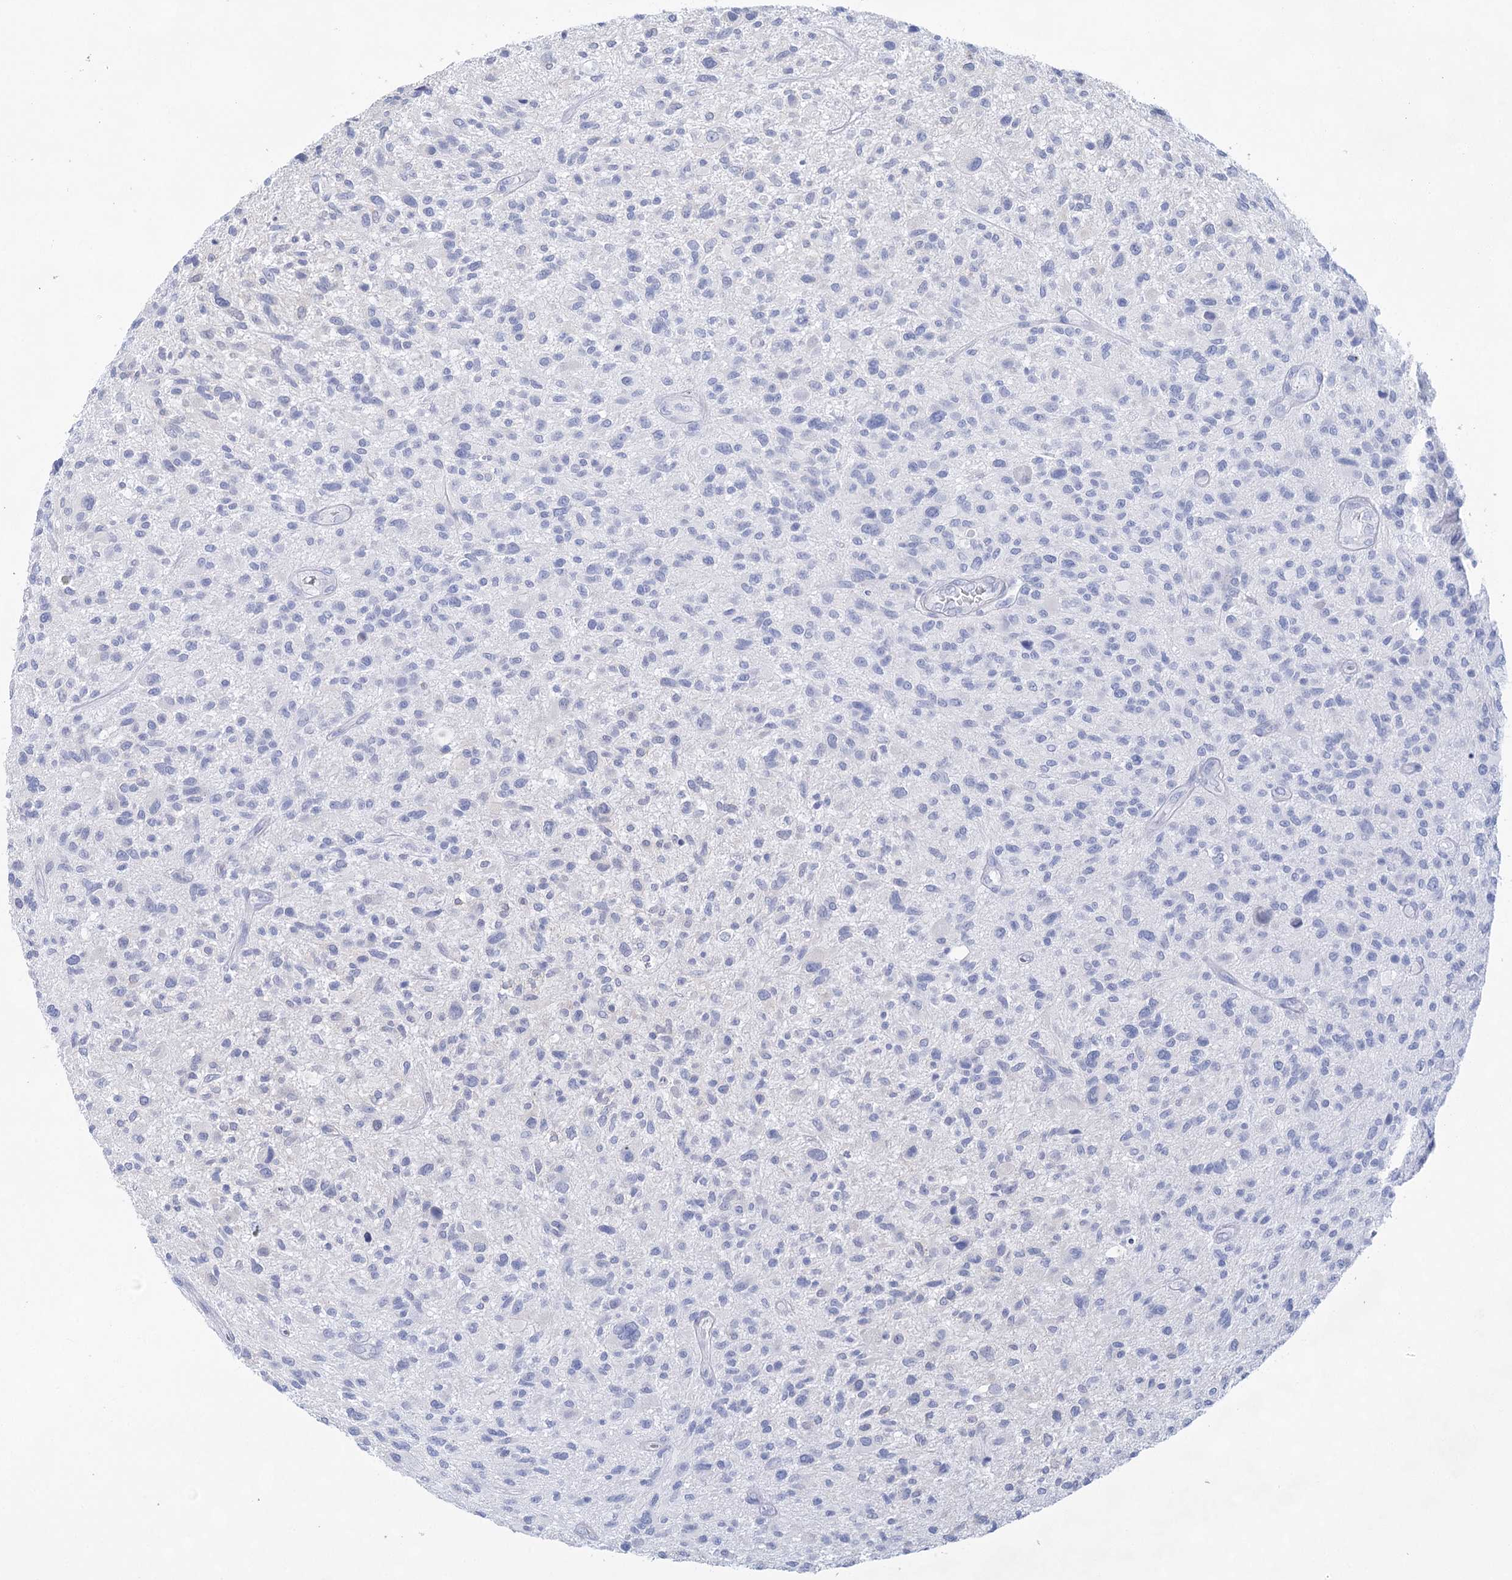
{"staining": {"intensity": "negative", "quantity": "none", "location": "none"}, "tissue": "glioma", "cell_type": "Tumor cells", "image_type": "cancer", "snomed": [{"axis": "morphology", "description": "Glioma, malignant, High grade"}, {"axis": "topography", "description": "Brain"}], "caption": "The immunohistochemistry (IHC) histopathology image has no significant expression in tumor cells of malignant high-grade glioma tissue. The staining is performed using DAB (3,3'-diaminobenzidine) brown chromogen with nuclei counter-stained in using hematoxylin.", "gene": "LALBA", "patient": {"sex": "male", "age": 47}}